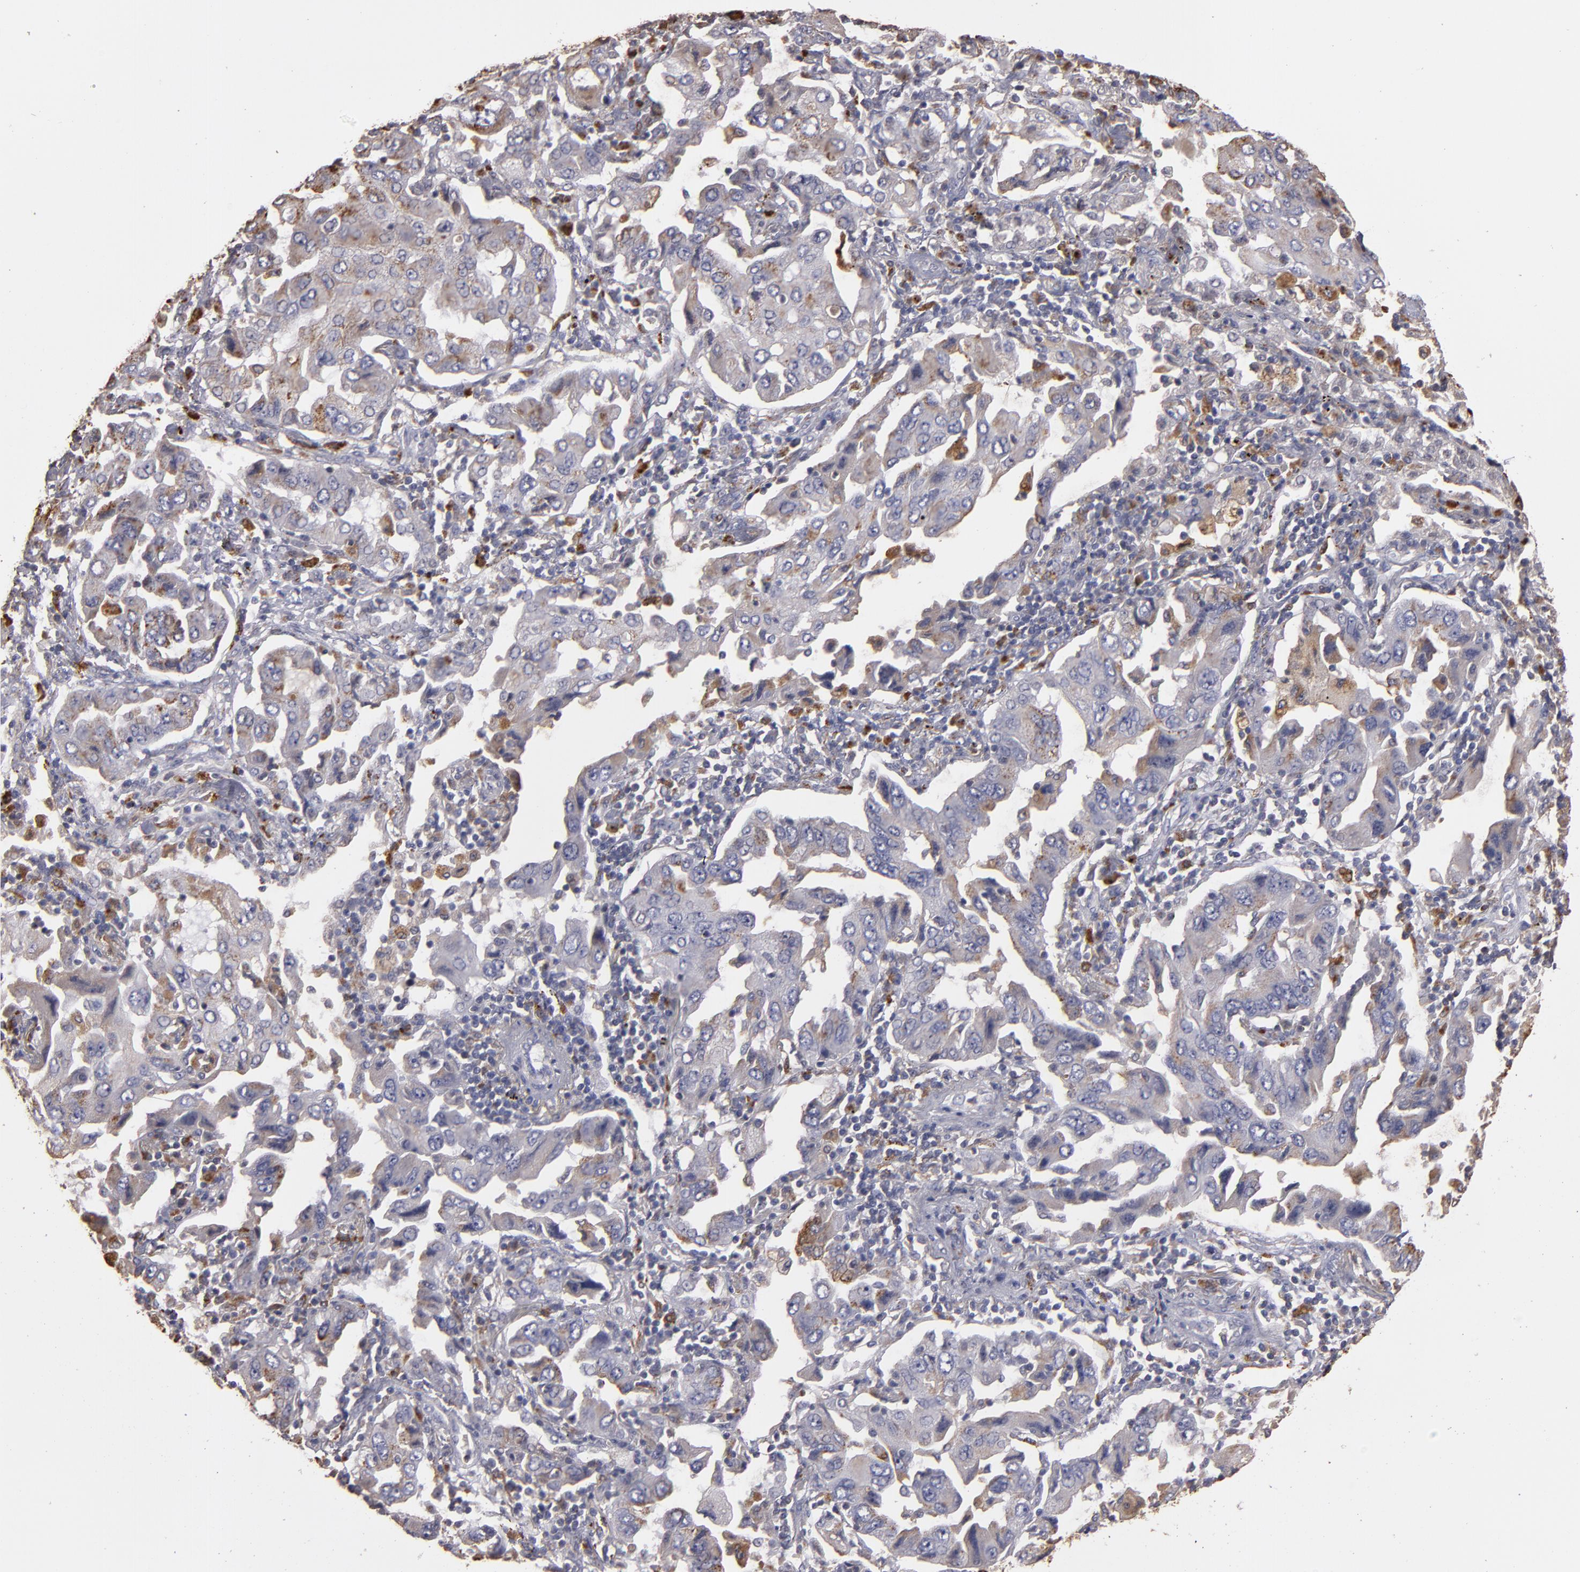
{"staining": {"intensity": "weak", "quantity": "25%-75%", "location": "cytoplasmic/membranous"}, "tissue": "lung cancer", "cell_type": "Tumor cells", "image_type": "cancer", "snomed": [{"axis": "morphology", "description": "Adenocarcinoma, NOS"}, {"axis": "topography", "description": "Lung"}], "caption": "Lung cancer stained for a protein (brown) demonstrates weak cytoplasmic/membranous positive expression in approximately 25%-75% of tumor cells.", "gene": "TRAF1", "patient": {"sex": "female", "age": 65}}